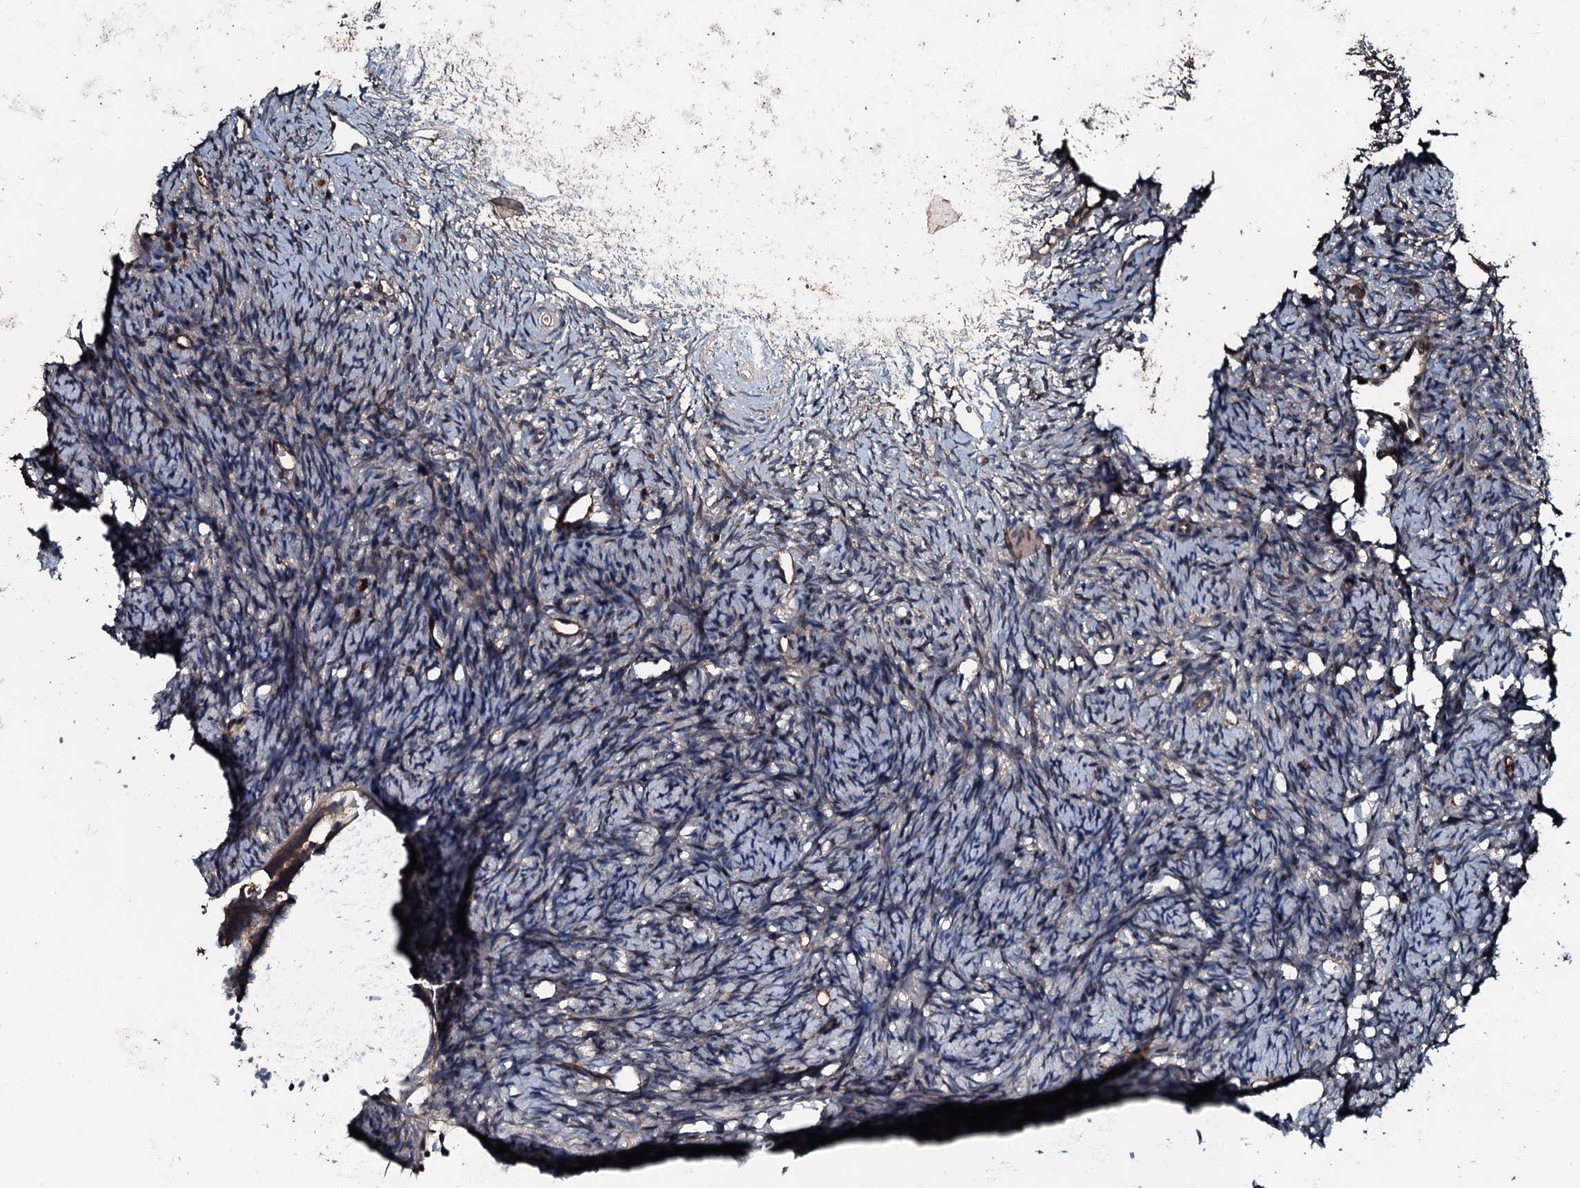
{"staining": {"intensity": "moderate", "quantity": ">75%", "location": "cytoplasmic/membranous"}, "tissue": "ovary", "cell_type": "Follicle cells", "image_type": "normal", "snomed": [{"axis": "morphology", "description": "Normal tissue, NOS"}, {"axis": "topography", "description": "Ovary"}], "caption": "Moderate cytoplasmic/membranous staining for a protein is seen in approximately >75% of follicle cells of unremarkable ovary using immunohistochemistry (IHC).", "gene": "AARS1", "patient": {"sex": "female", "age": 51}}